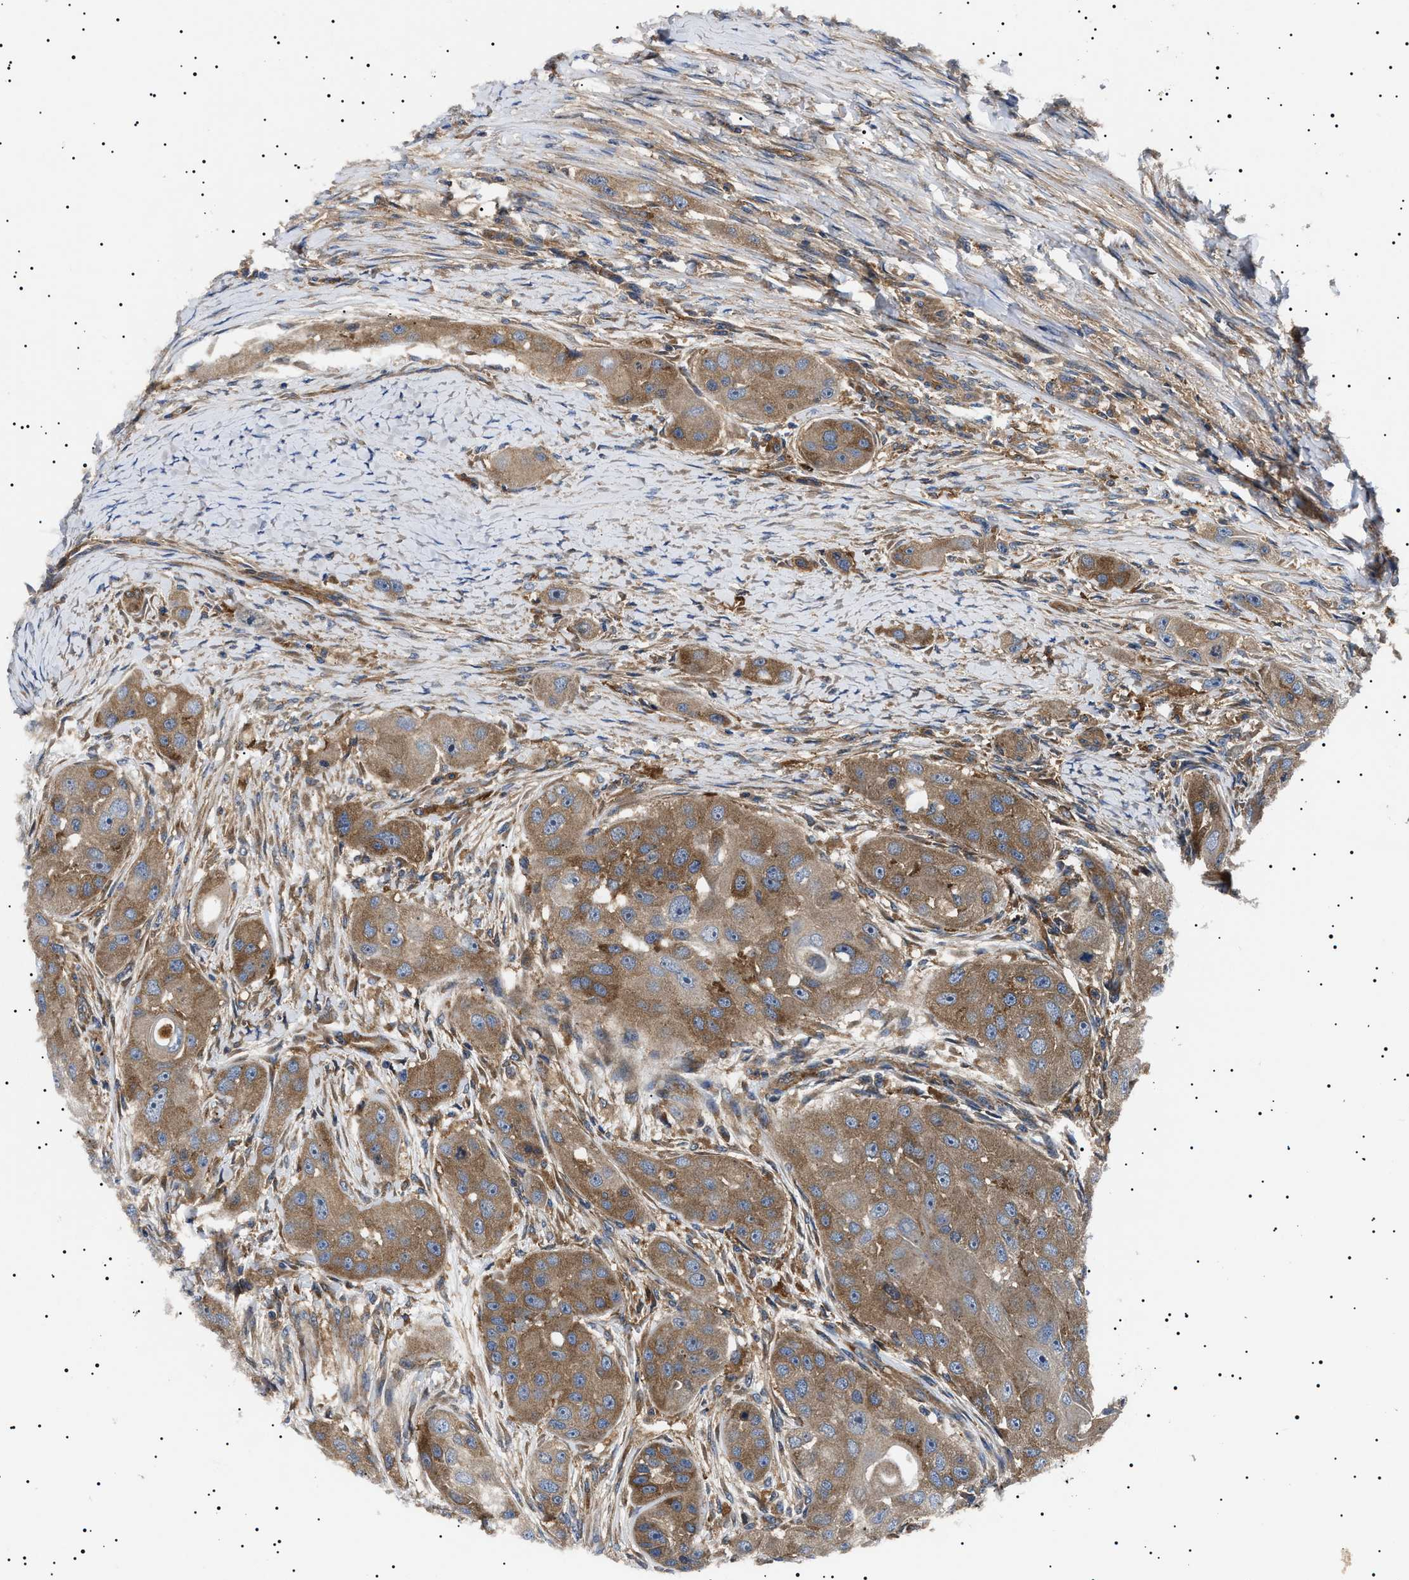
{"staining": {"intensity": "moderate", "quantity": ">75%", "location": "cytoplasmic/membranous"}, "tissue": "head and neck cancer", "cell_type": "Tumor cells", "image_type": "cancer", "snomed": [{"axis": "morphology", "description": "Normal tissue, NOS"}, {"axis": "morphology", "description": "Squamous cell carcinoma, NOS"}, {"axis": "topography", "description": "Skeletal muscle"}, {"axis": "topography", "description": "Head-Neck"}], "caption": "A high-resolution micrograph shows immunohistochemistry (IHC) staining of head and neck cancer, which demonstrates moderate cytoplasmic/membranous staining in about >75% of tumor cells.", "gene": "TPP2", "patient": {"sex": "male", "age": 51}}